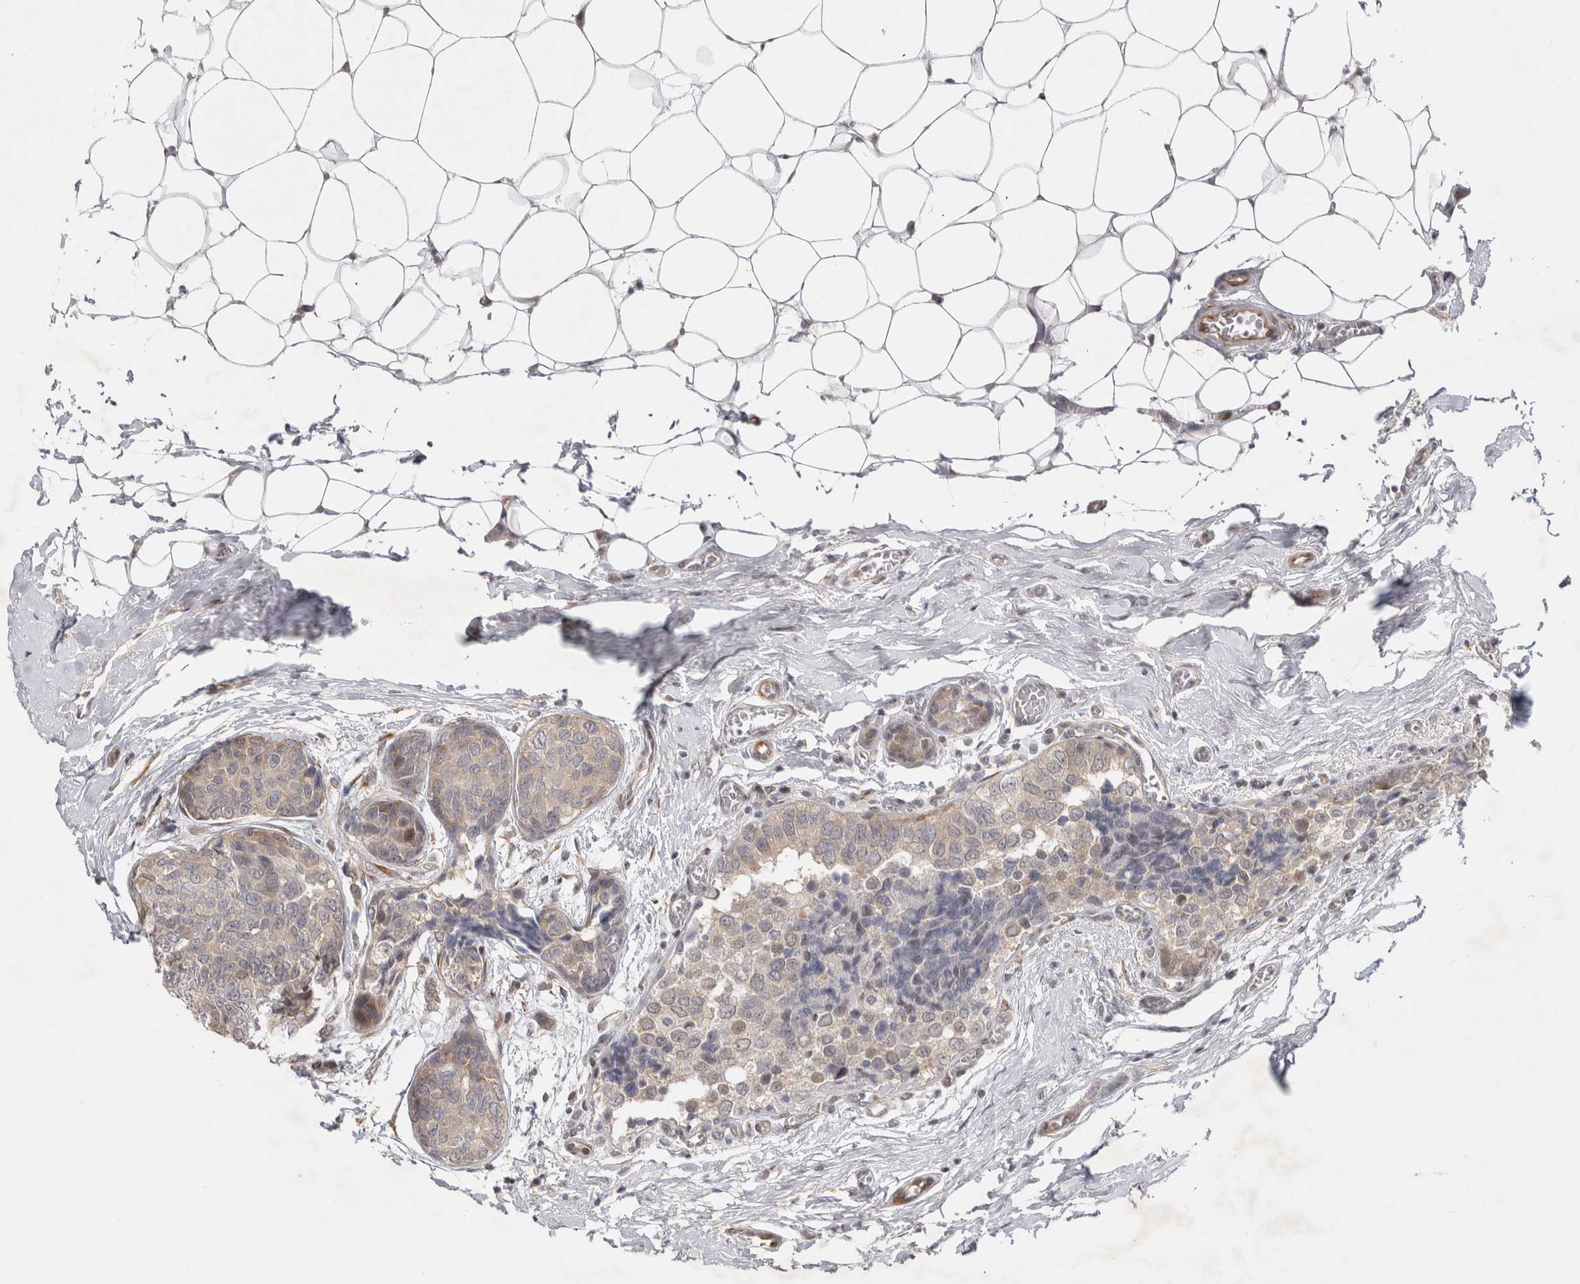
{"staining": {"intensity": "weak", "quantity": ">75%", "location": "cytoplasmic/membranous"}, "tissue": "breast cancer", "cell_type": "Tumor cells", "image_type": "cancer", "snomed": [{"axis": "morphology", "description": "Normal tissue, NOS"}, {"axis": "morphology", "description": "Duct carcinoma"}, {"axis": "topography", "description": "Breast"}], "caption": "Protein analysis of infiltrating ductal carcinoma (breast) tissue demonstrates weak cytoplasmic/membranous expression in approximately >75% of tumor cells.", "gene": "ZNF318", "patient": {"sex": "female", "age": 43}}